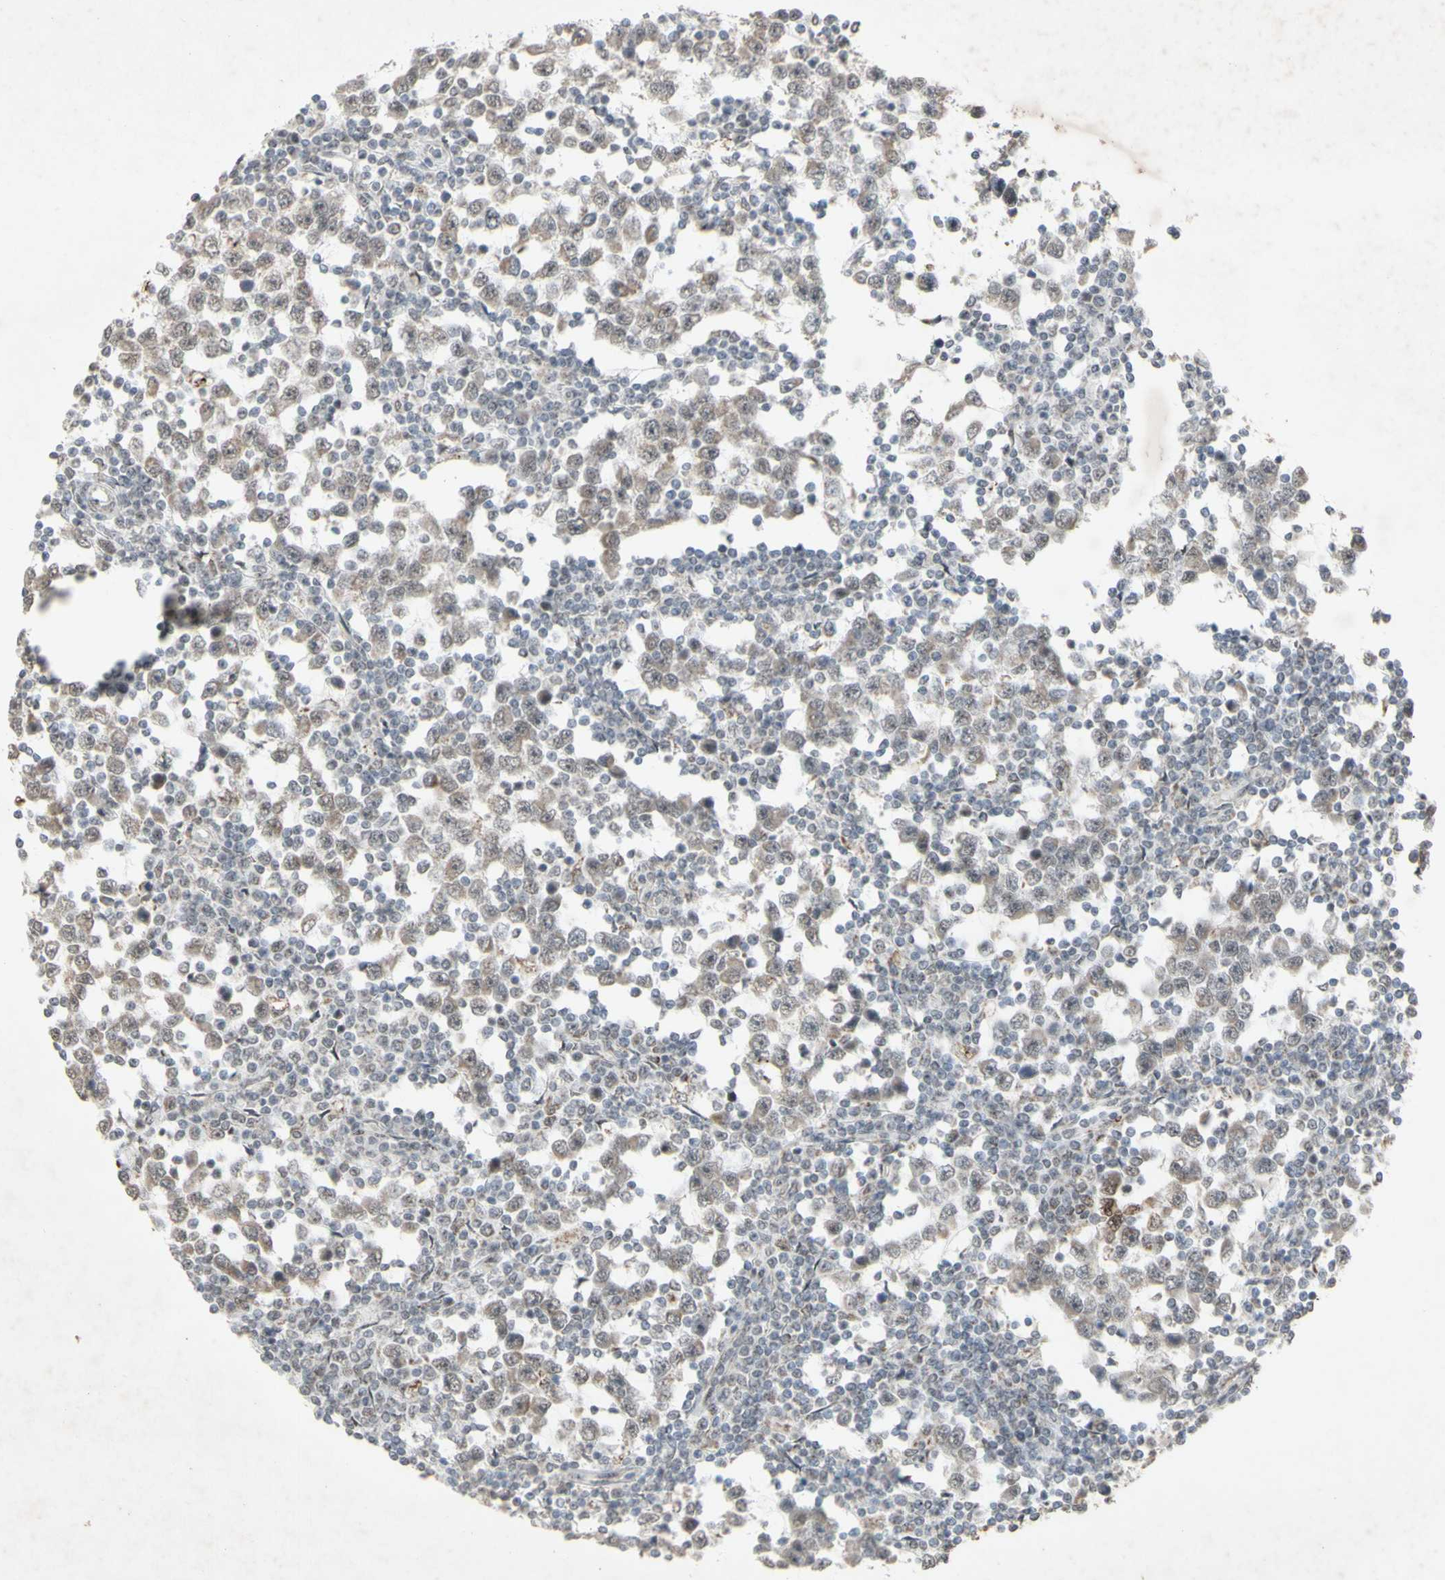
{"staining": {"intensity": "weak", "quantity": ">75%", "location": "cytoplasmic/membranous"}, "tissue": "testis cancer", "cell_type": "Tumor cells", "image_type": "cancer", "snomed": [{"axis": "morphology", "description": "Seminoma, NOS"}, {"axis": "topography", "description": "Testis"}], "caption": "This is an image of immunohistochemistry (IHC) staining of testis cancer, which shows weak expression in the cytoplasmic/membranous of tumor cells.", "gene": "CENPB", "patient": {"sex": "male", "age": 65}}